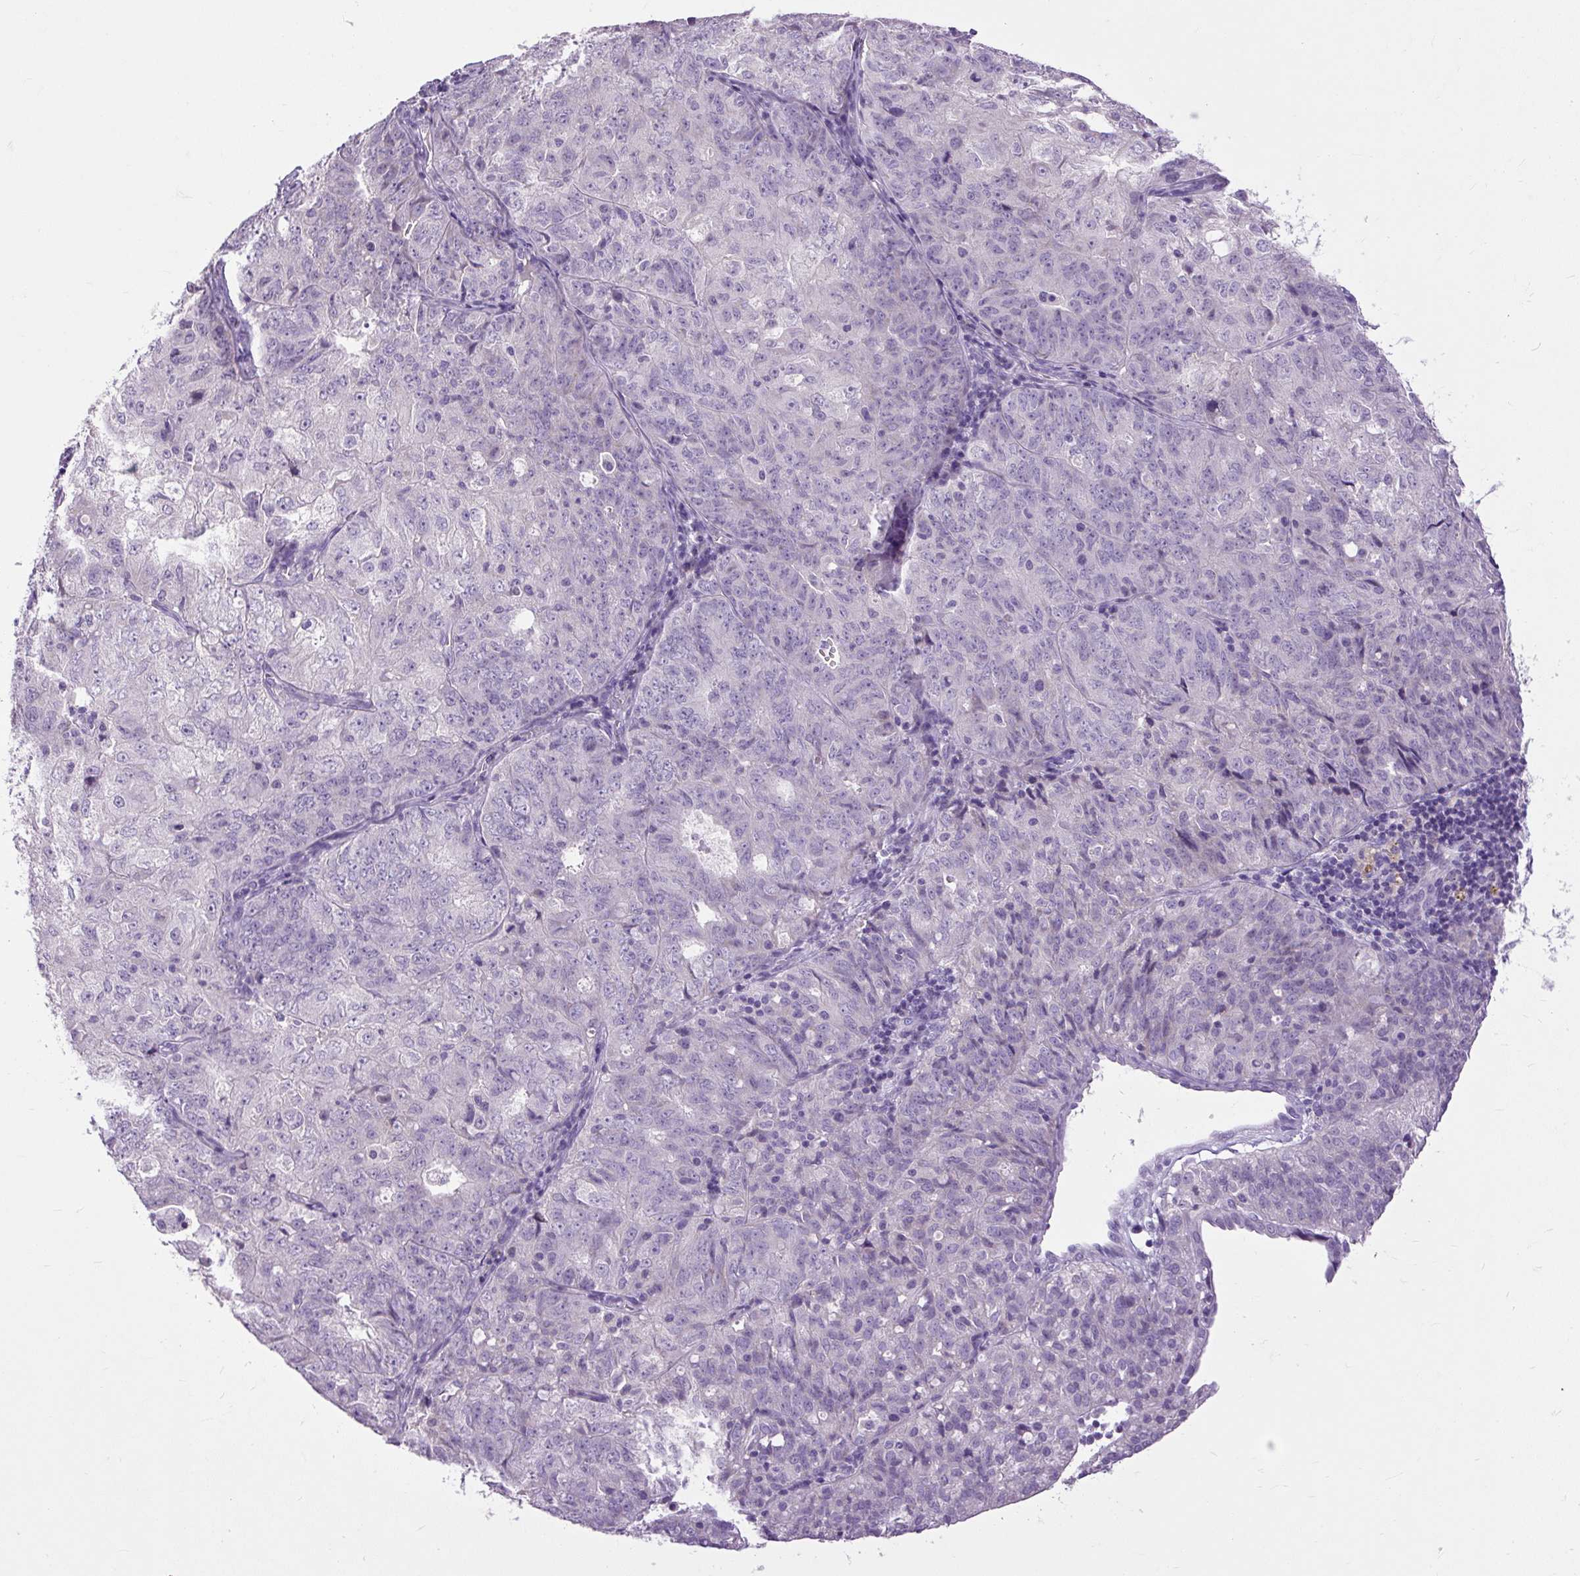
{"staining": {"intensity": "negative", "quantity": "none", "location": "none"}, "tissue": "endometrial cancer", "cell_type": "Tumor cells", "image_type": "cancer", "snomed": [{"axis": "morphology", "description": "Adenocarcinoma, NOS"}, {"axis": "topography", "description": "Endometrium"}], "caption": "Immunohistochemical staining of human endometrial adenocarcinoma reveals no significant staining in tumor cells.", "gene": "FABP7", "patient": {"sex": "female", "age": 61}}